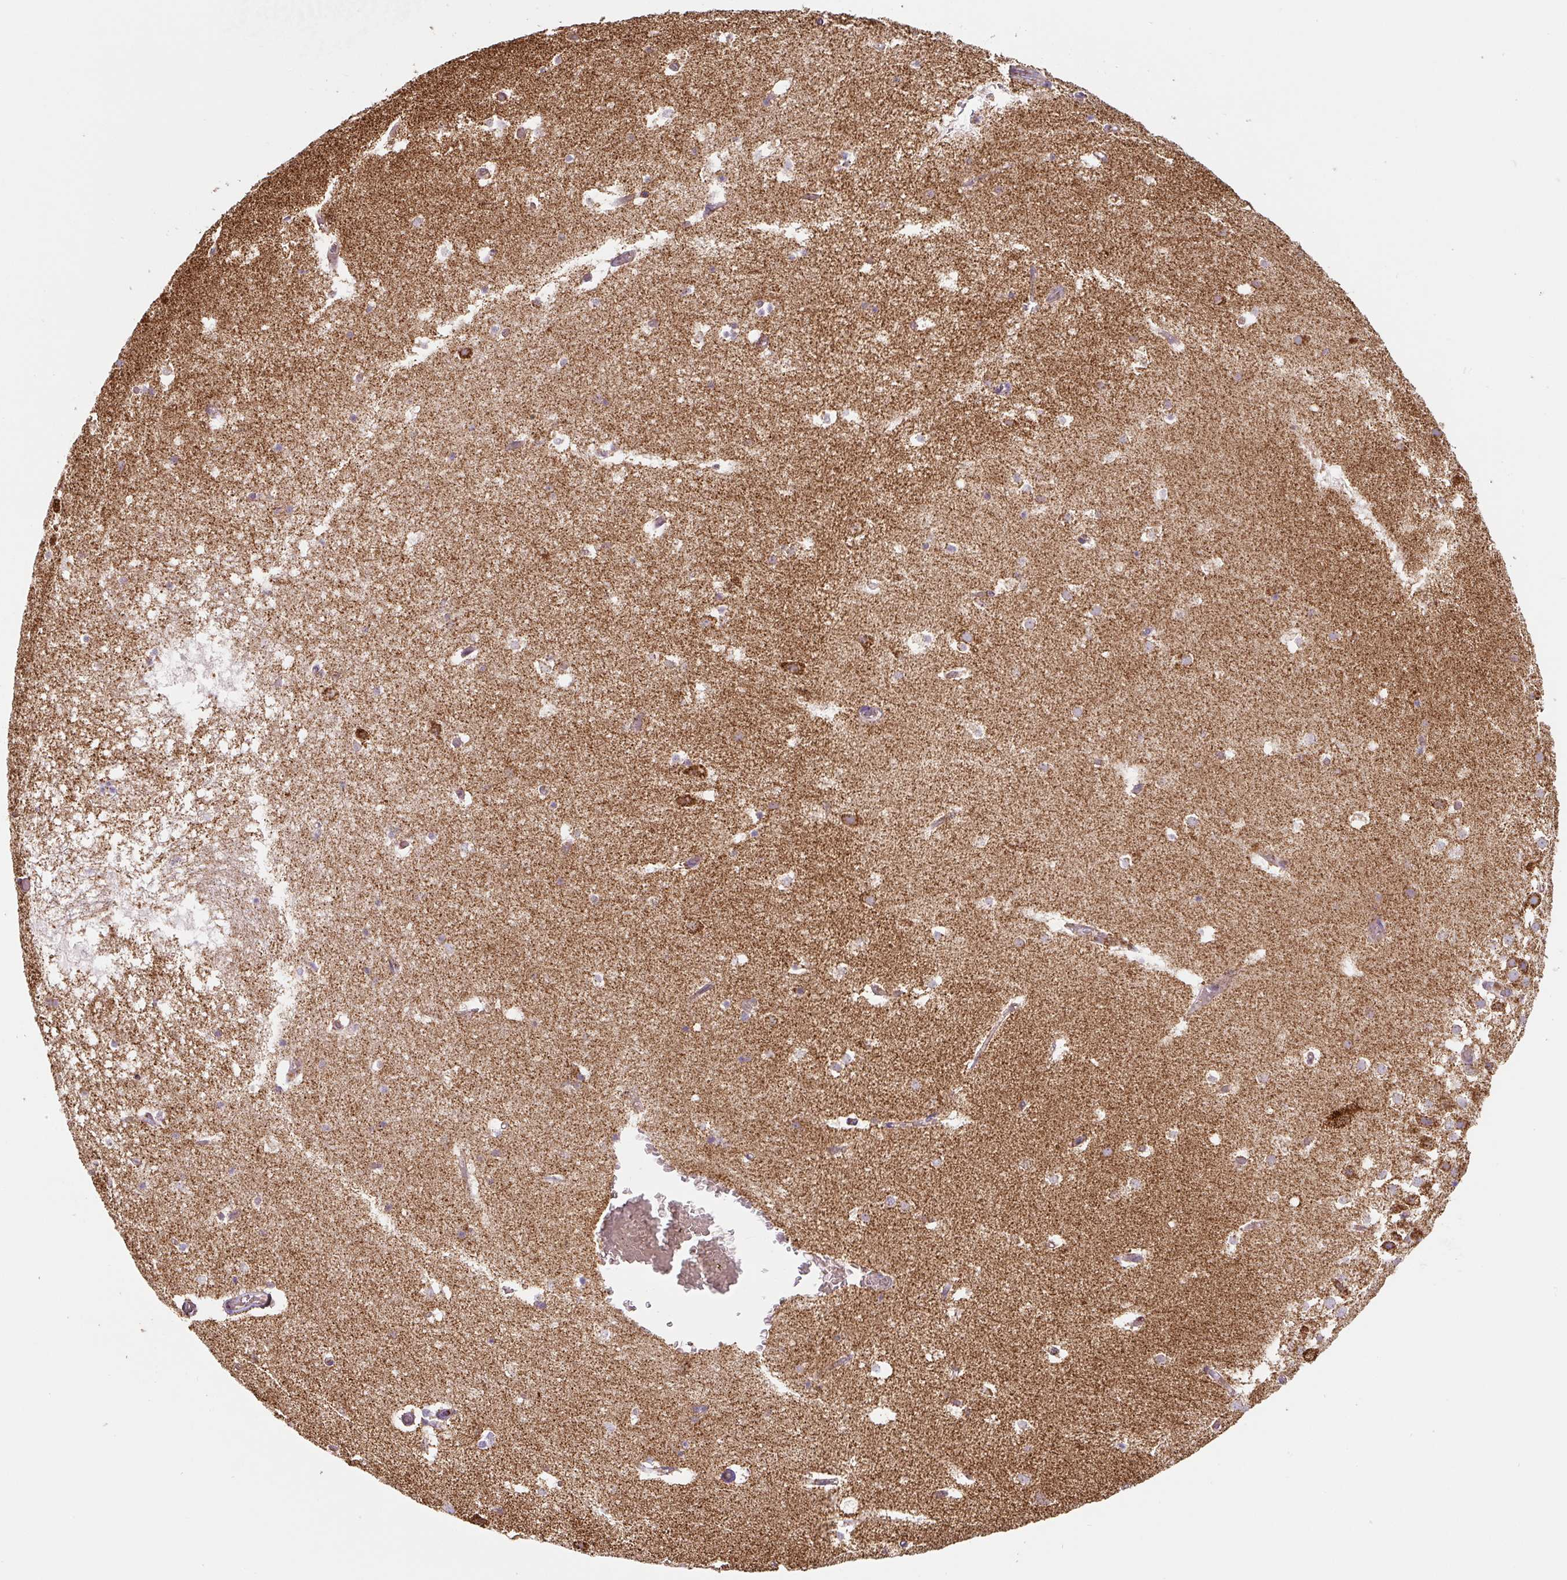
{"staining": {"intensity": "negative", "quantity": "none", "location": "none"}, "tissue": "hippocampus", "cell_type": "Glial cells", "image_type": "normal", "snomed": [{"axis": "morphology", "description": "Normal tissue, NOS"}, {"axis": "topography", "description": "Hippocampus"}], "caption": "Immunohistochemistry image of unremarkable hippocampus: human hippocampus stained with DAB reveals no significant protein positivity in glial cells. (IHC, brightfield microscopy, high magnification).", "gene": "MT", "patient": {"sex": "female", "age": 52}}